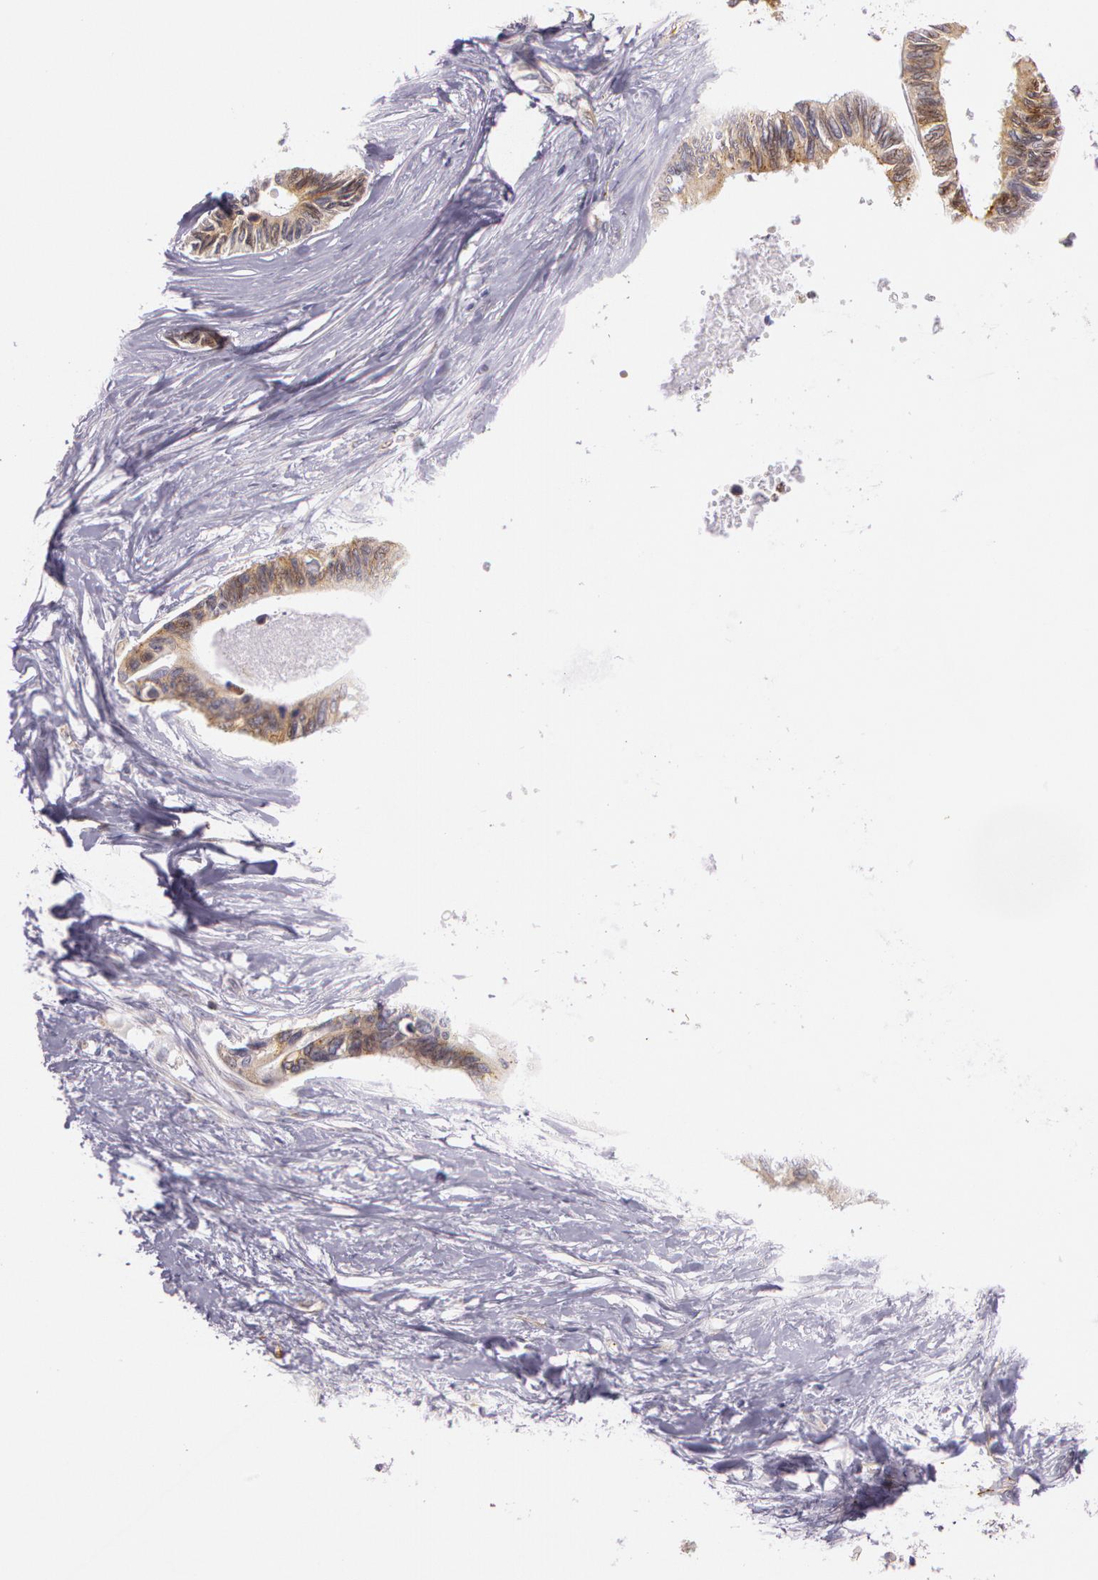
{"staining": {"intensity": "moderate", "quantity": ">75%", "location": "cytoplasmic/membranous"}, "tissue": "pancreatic cancer", "cell_type": "Tumor cells", "image_type": "cancer", "snomed": [{"axis": "morphology", "description": "Adenocarcinoma, NOS"}, {"axis": "topography", "description": "Pancreas"}], "caption": "Protein staining of pancreatic cancer tissue reveals moderate cytoplasmic/membranous expression in about >75% of tumor cells.", "gene": "APP", "patient": {"sex": "female", "age": 70}}